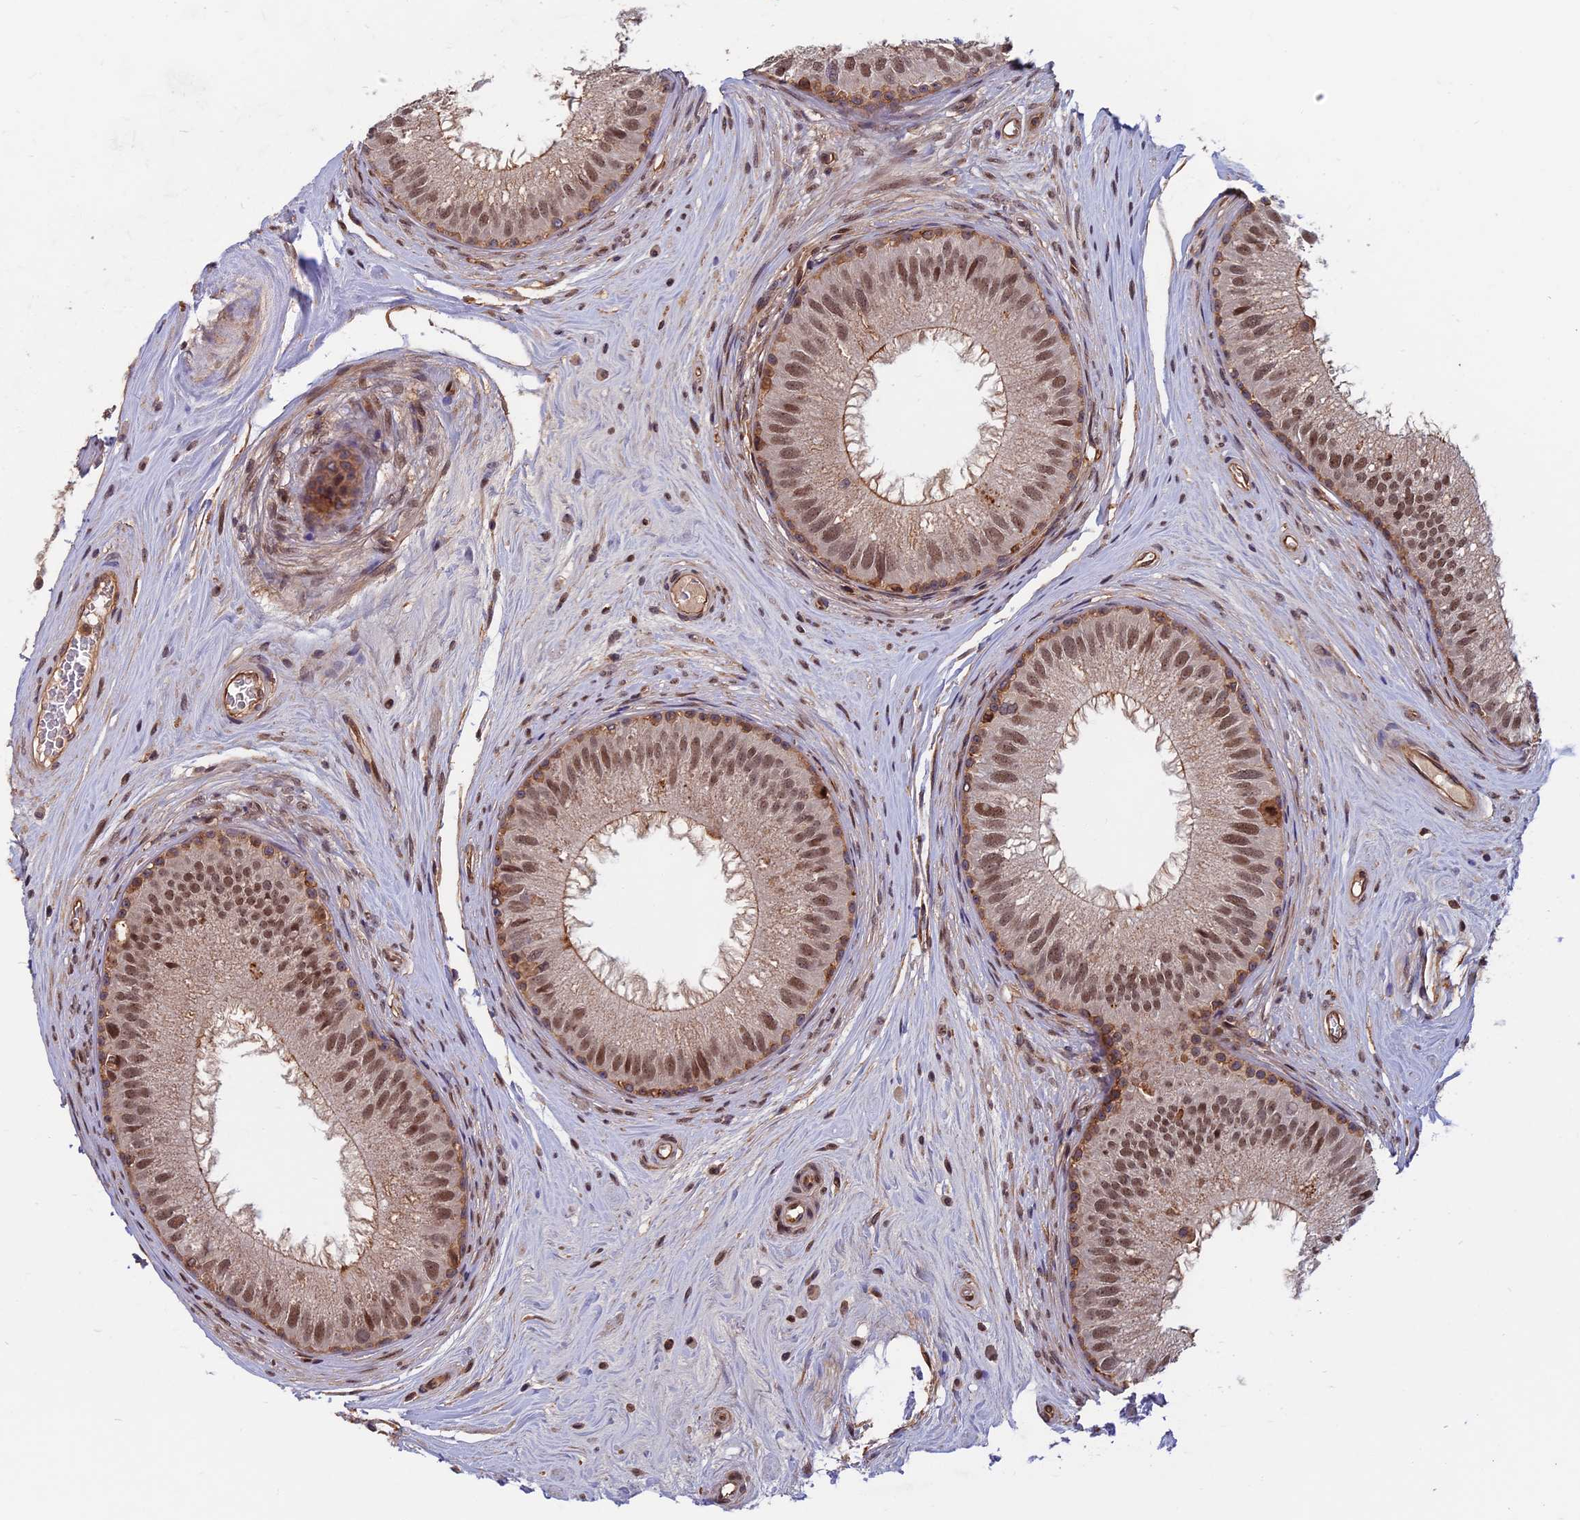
{"staining": {"intensity": "moderate", "quantity": ">75%", "location": "cytoplasmic/membranous,nuclear"}, "tissue": "epididymis", "cell_type": "Glandular cells", "image_type": "normal", "snomed": [{"axis": "morphology", "description": "Normal tissue, NOS"}, {"axis": "topography", "description": "Epididymis"}], "caption": "IHC histopathology image of benign epididymis: epididymis stained using immunohistochemistry shows medium levels of moderate protein expression localized specifically in the cytoplasmic/membranous,nuclear of glandular cells, appearing as a cytoplasmic/membranous,nuclear brown color.", "gene": "SPG11", "patient": {"sex": "male", "age": 33}}